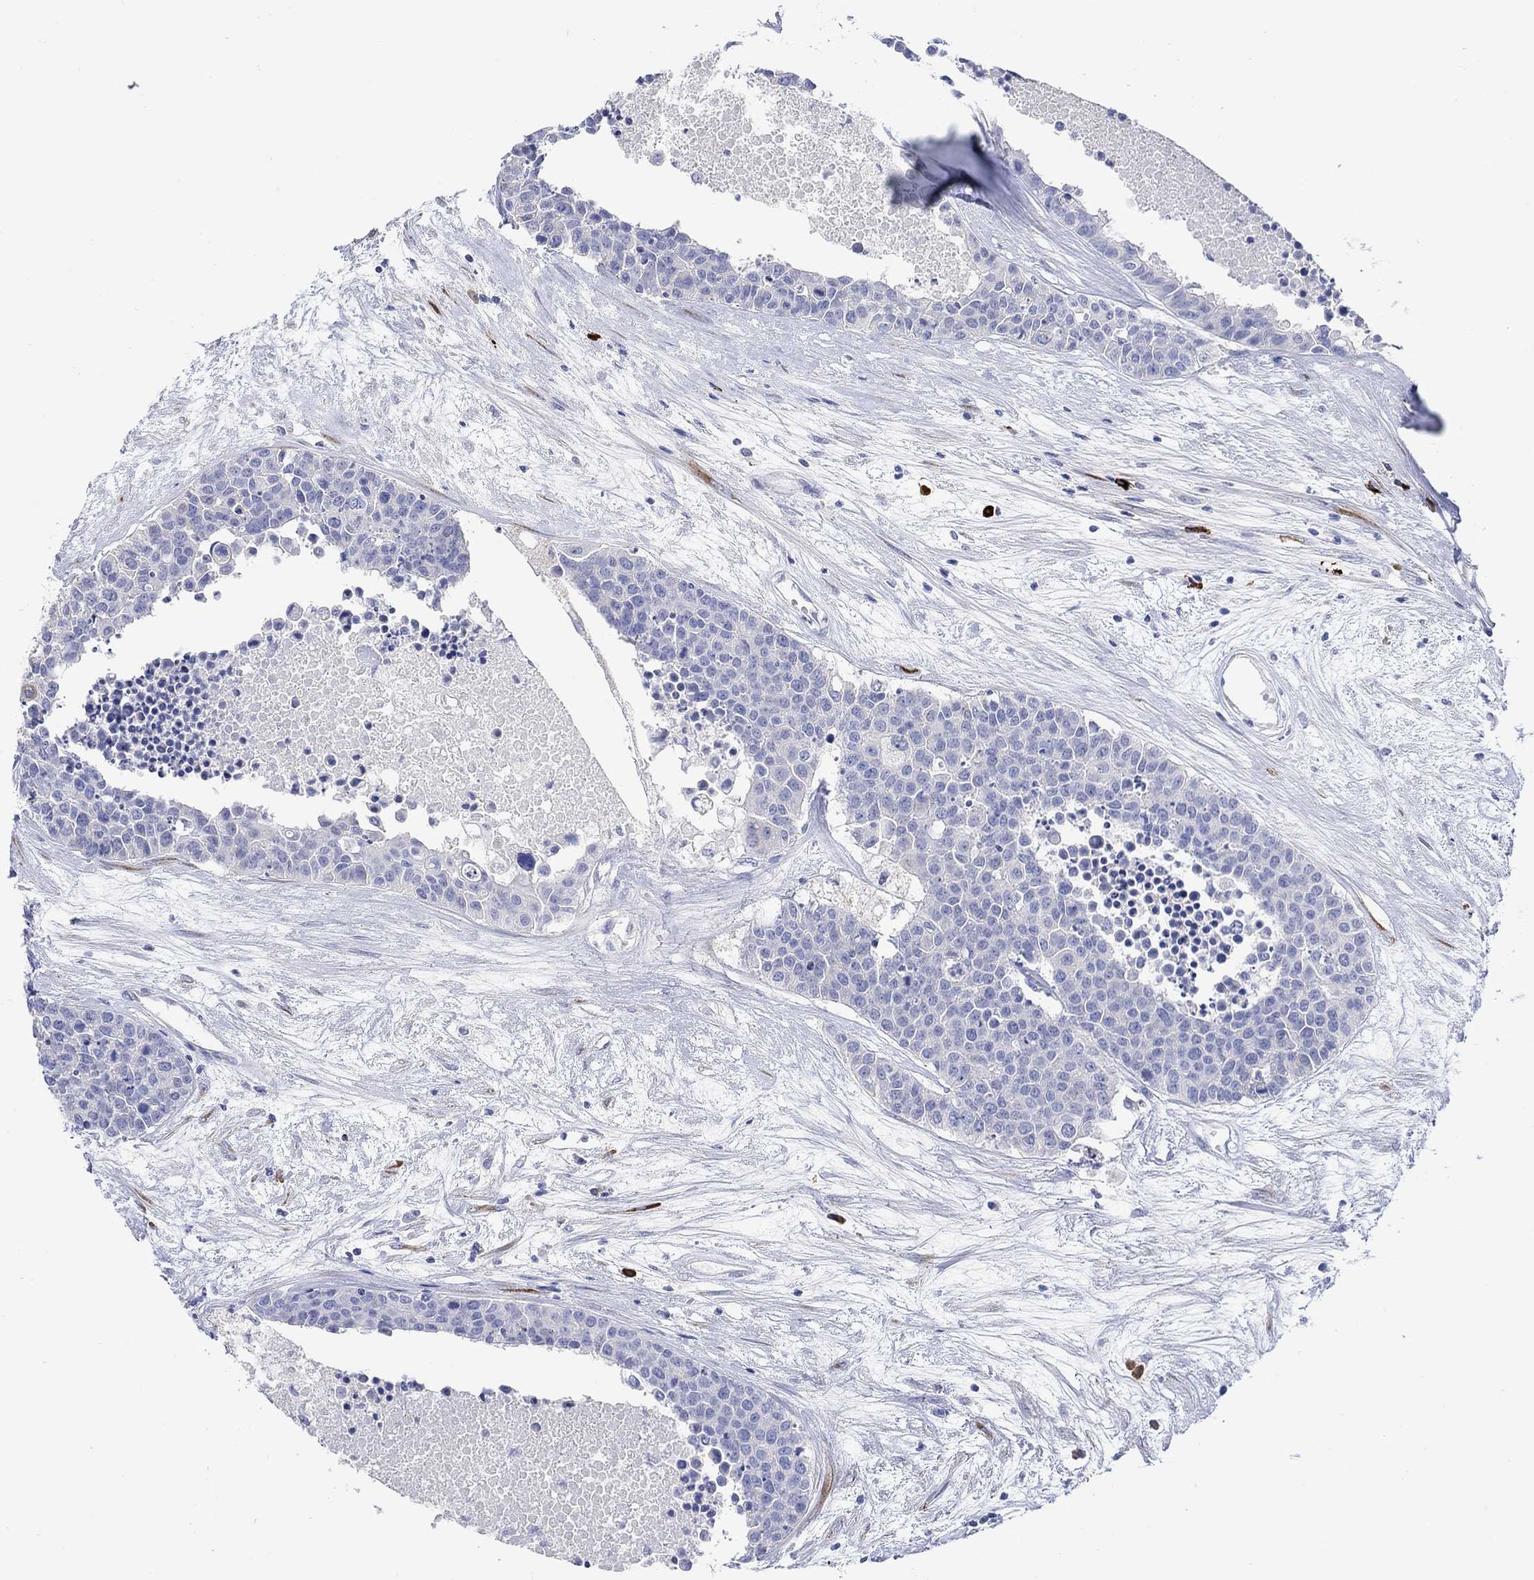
{"staining": {"intensity": "negative", "quantity": "none", "location": "none"}, "tissue": "carcinoid", "cell_type": "Tumor cells", "image_type": "cancer", "snomed": [{"axis": "morphology", "description": "Carcinoid, malignant, NOS"}, {"axis": "topography", "description": "Colon"}], "caption": "Human carcinoid stained for a protein using immunohistochemistry exhibits no staining in tumor cells.", "gene": "P2RY6", "patient": {"sex": "male", "age": 81}}